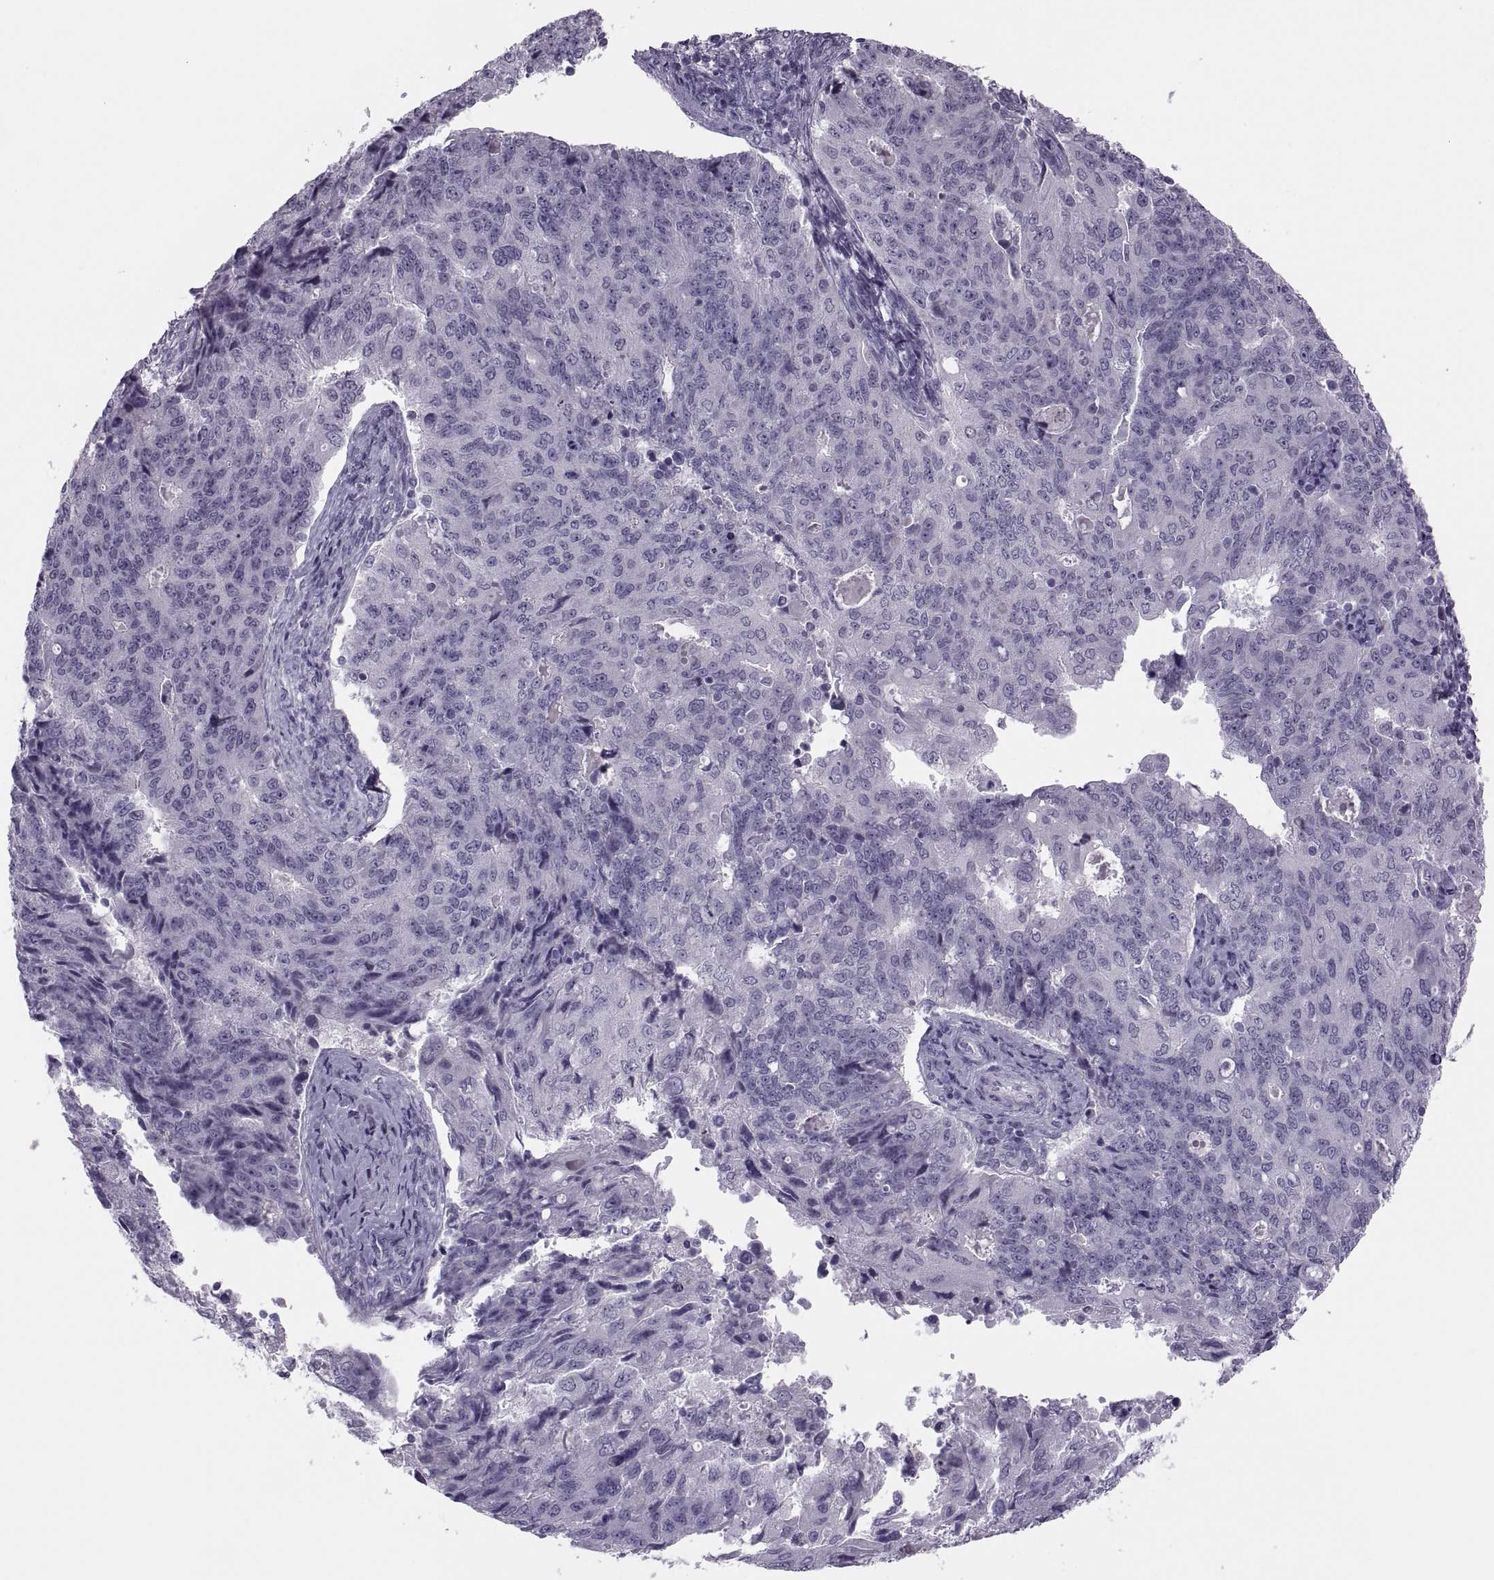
{"staining": {"intensity": "negative", "quantity": "none", "location": "none"}, "tissue": "endometrial cancer", "cell_type": "Tumor cells", "image_type": "cancer", "snomed": [{"axis": "morphology", "description": "Adenocarcinoma, NOS"}, {"axis": "topography", "description": "Endometrium"}], "caption": "High magnification brightfield microscopy of endometrial adenocarcinoma stained with DAB (3,3'-diaminobenzidine) (brown) and counterstained with hematoxylin (blue): tumor cells show no significant expression.", "gene": "SYNGR4", "patient": {"sex": "female", "age": 43}}